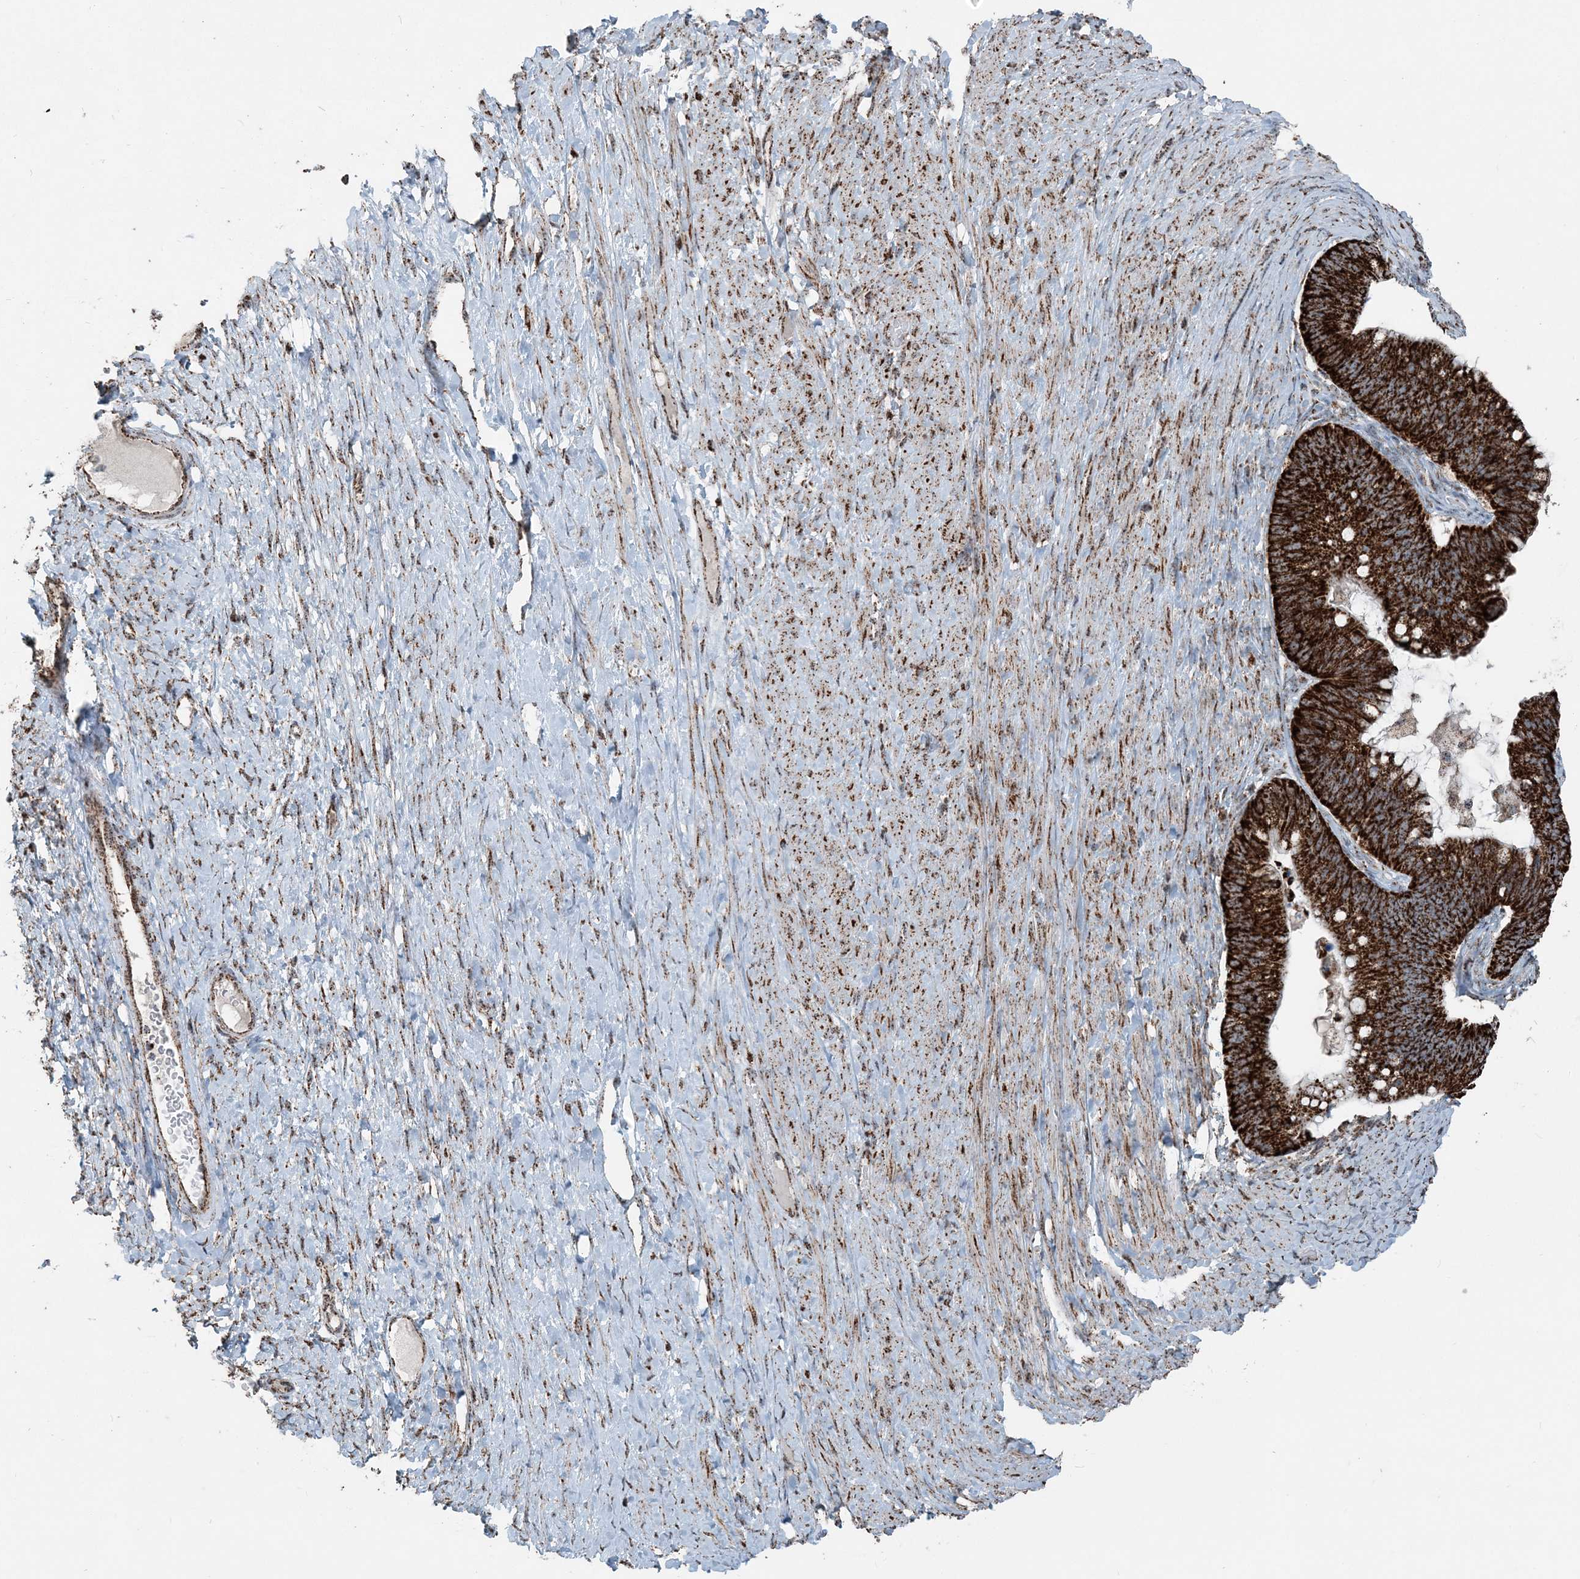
{"staining": {"intensity": "strong", "quantity": ">75%", "location": "cytoplasmic/membranous"}, "tissue": "ovarian cancer", "cell_type": "Tumor cells", "image_type": "cancer", "snomed": [{"axis": "morphology", "description": "Cystadenocarcinoma, mucinous, NOS"}, {"axis": "topography", "description": "Ovary"}], "caption": "DAB immunohistochemical staining of ovarian cancer (mucinous cystadenocarcinoma) reveals strong cytoplasmic/membranous protein staining in approximately >75% of tumor cells. The protein is shown in brown color, while the nuclei are stained blue.", "gene": "SUCLG1", "patient": {"sex": "female", "age": 61}}